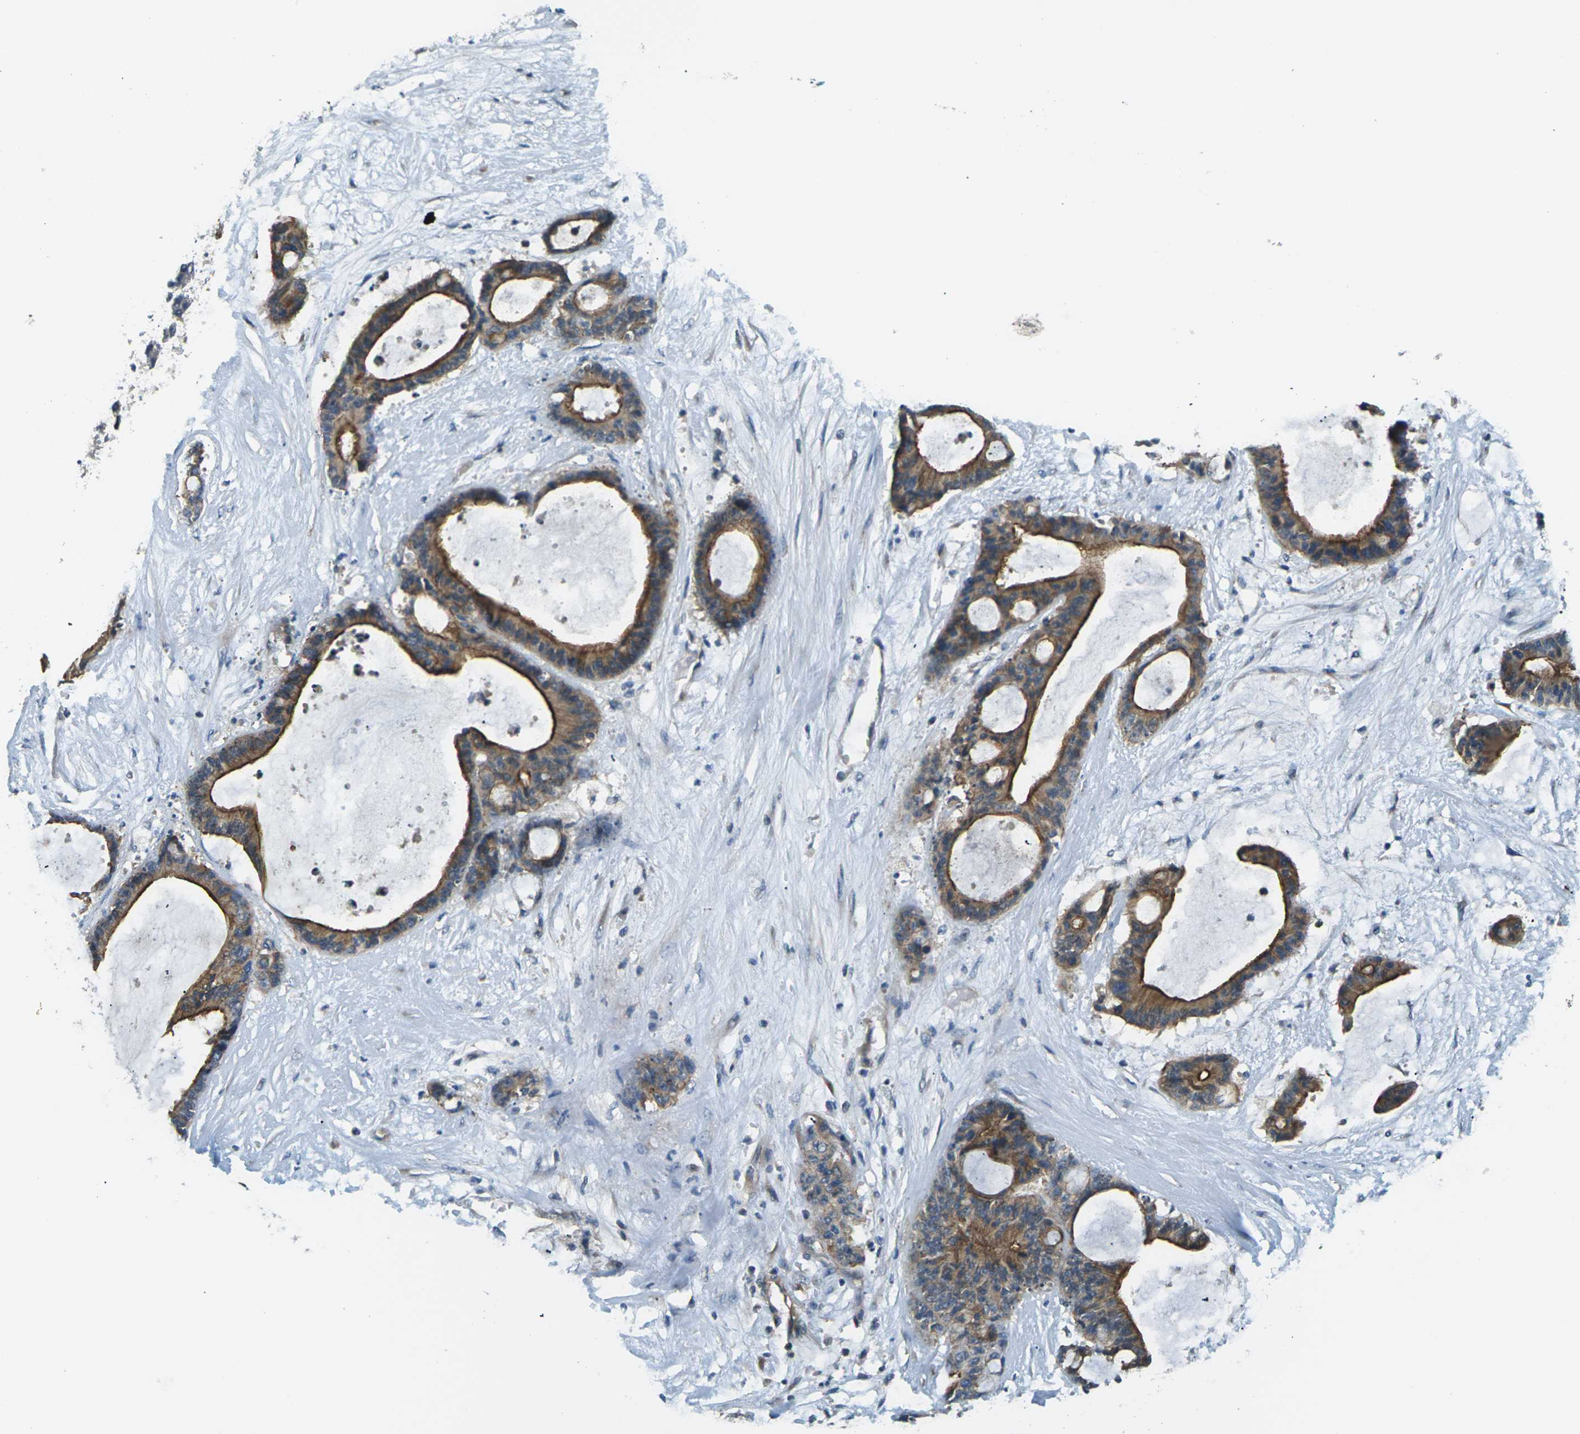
{"staining": {"intensity": "strong", "quantity": ">75%", "location": "cytoplasmic/membranous"}, "tissue": "liver cancer", "cell_type": "Tumor cells", "image_type": "cancer", "snomed": [{"axis": "morphology", "description": "Cholangiocarcinoma"}, {"axis": "topography", "description": "Liver"}], "caption": "The image displays staining of liver cancer, revealing strong cytoplasmic/membranous protein positivity (brown color) within tumor cells.", "gene": "SLC13A3", "patient": {"sex": "female", "age": 73}}